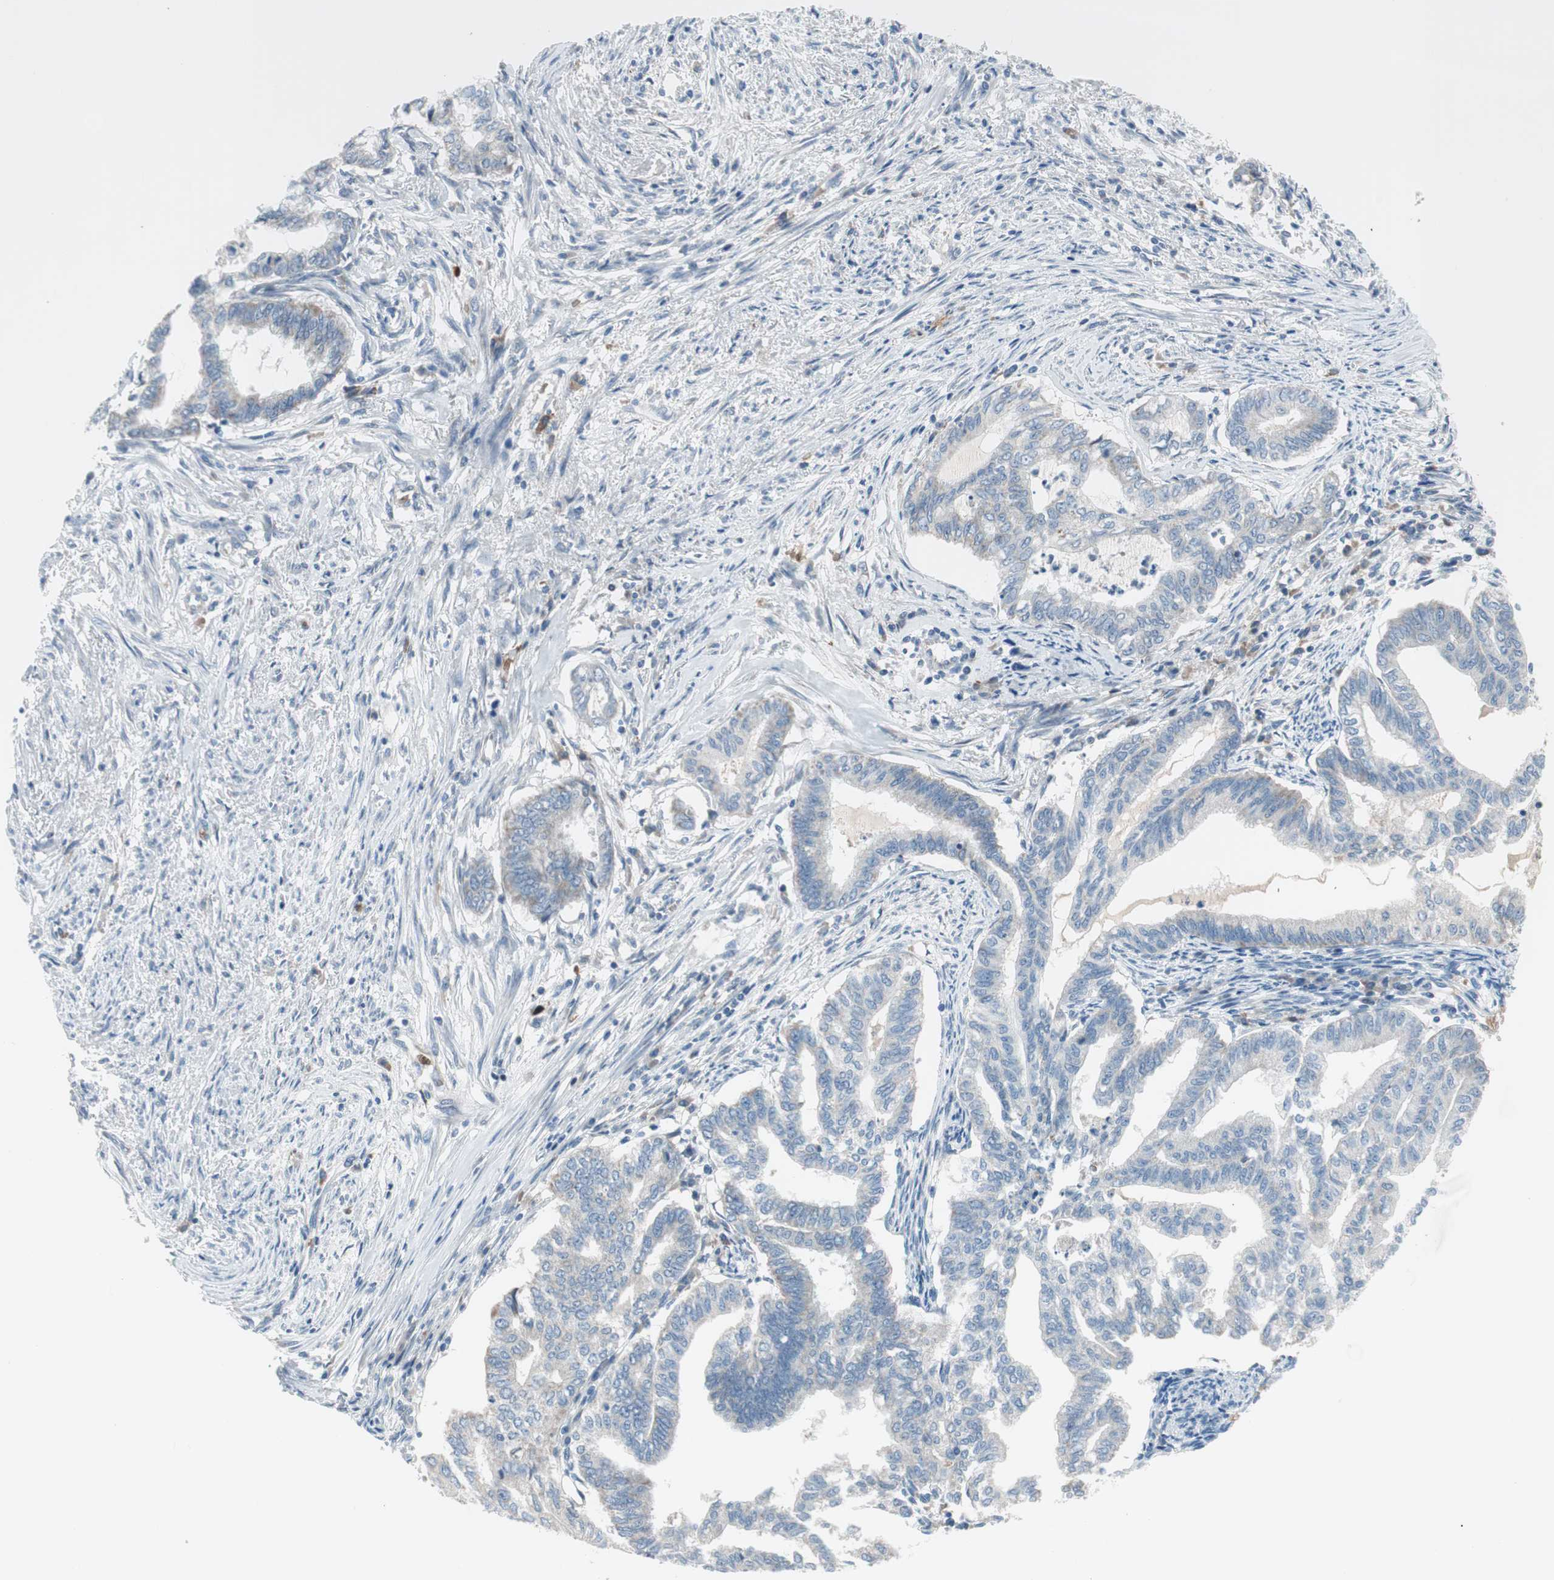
{"staining": {"intensity": "weak", "quantity": "<25%", "location": "cytoplasmic/membranous"}, "tissue": "endometrial cancer", "cell_type": "Tumor cells", "image_type": "cancer", "snomed": [{"axis": "morphology", "description": "Adenocarcinoma, NOS"}, {"axis": "topography", "description": "Endometrium"}], "caption": "Immunohistochemical staining of human adenocarcinoma (endometrial) exhibits no significant expression in tumor cells. (DAB immunohistochemistry (IHC) with hematoxylin counter stain).", "gene": "GYPC", "patient": {"sex": "female", "age": 79}}